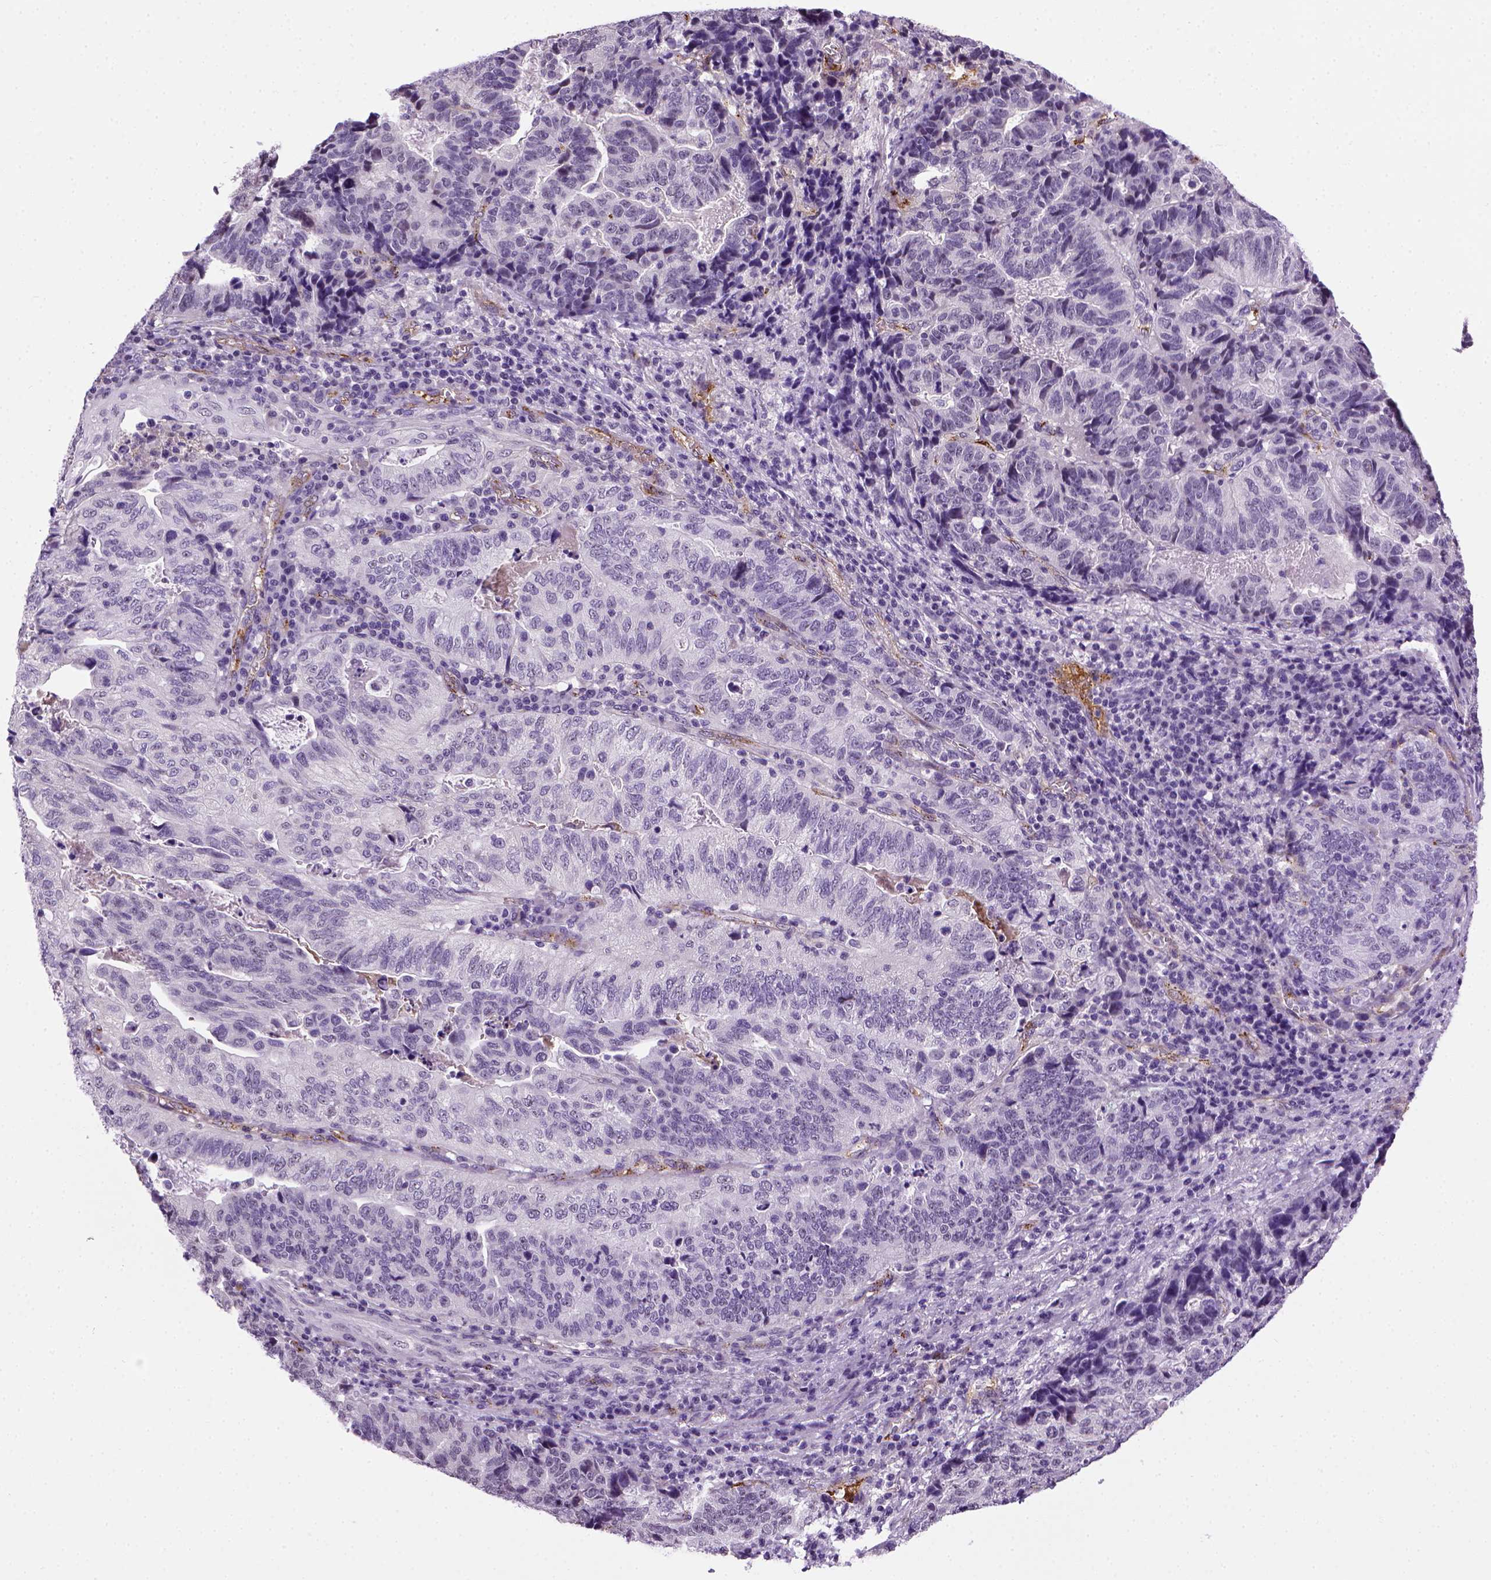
{"staining": {"intensity": "negative", "quantity": "none", "location": "none"}, "tissue": "stomach cancer", "cell_type": "Tumor cells", "image_type": "cancer", "snomed": [{"axis": "morphology", "description": "Adenocarcinoma, NOS"}, {"axis": "topography", "description": "Stomach, upper"}], "caption": "DAB (3,3'-diaminobenzidine) immunohistochemical staining of adenocarcinoma (stomach) demonstrates no significant positivity in tumor cells.", "gene": "VWF", "patient": {"sex": "female", "age": 67}}